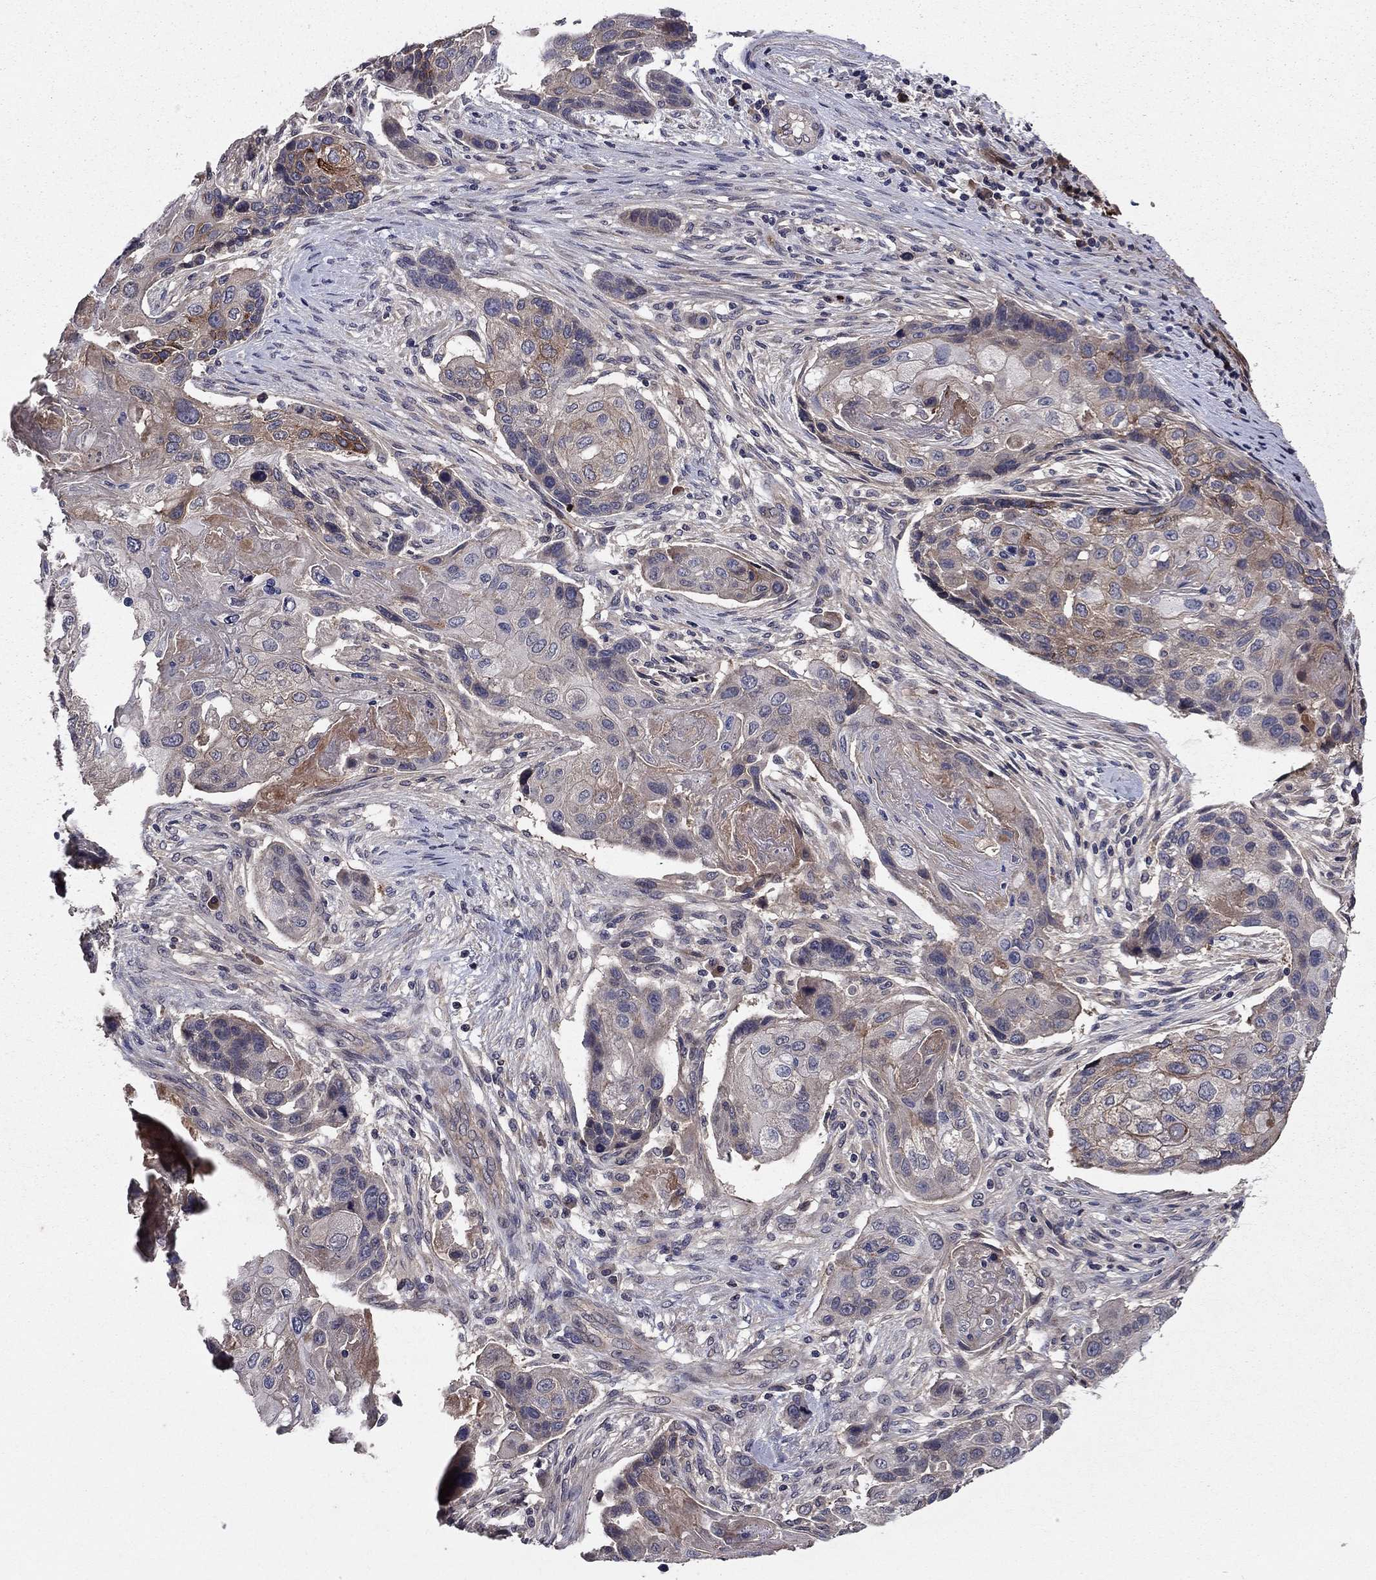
{"staining": {"intensity": "moderate", "quantity": "<25%", "location": "cytoplasmic/membranous"}, "tissue": "lung cancer", "cell_type": "Tumor cells", "image_type": "cancer", "snomed": [{"axis": "morphology", "description": "Normal tissue, NOS"}, {"axis": "morphology", "description": "Squamous cell carcinoma, NOS"}, {"axis": "topography", "description": "Bronchus"}, {"axis": "topography", "description": "Lung"}], "caption": "DAB immunohistochemical staining of lung squamous cell carcinoma exhibits moderate cytoplasmic/membranous protein expression in about <25% of tumor cells.", "gene": "PROS1", "patient": {"sex": "male", "age": 69}}